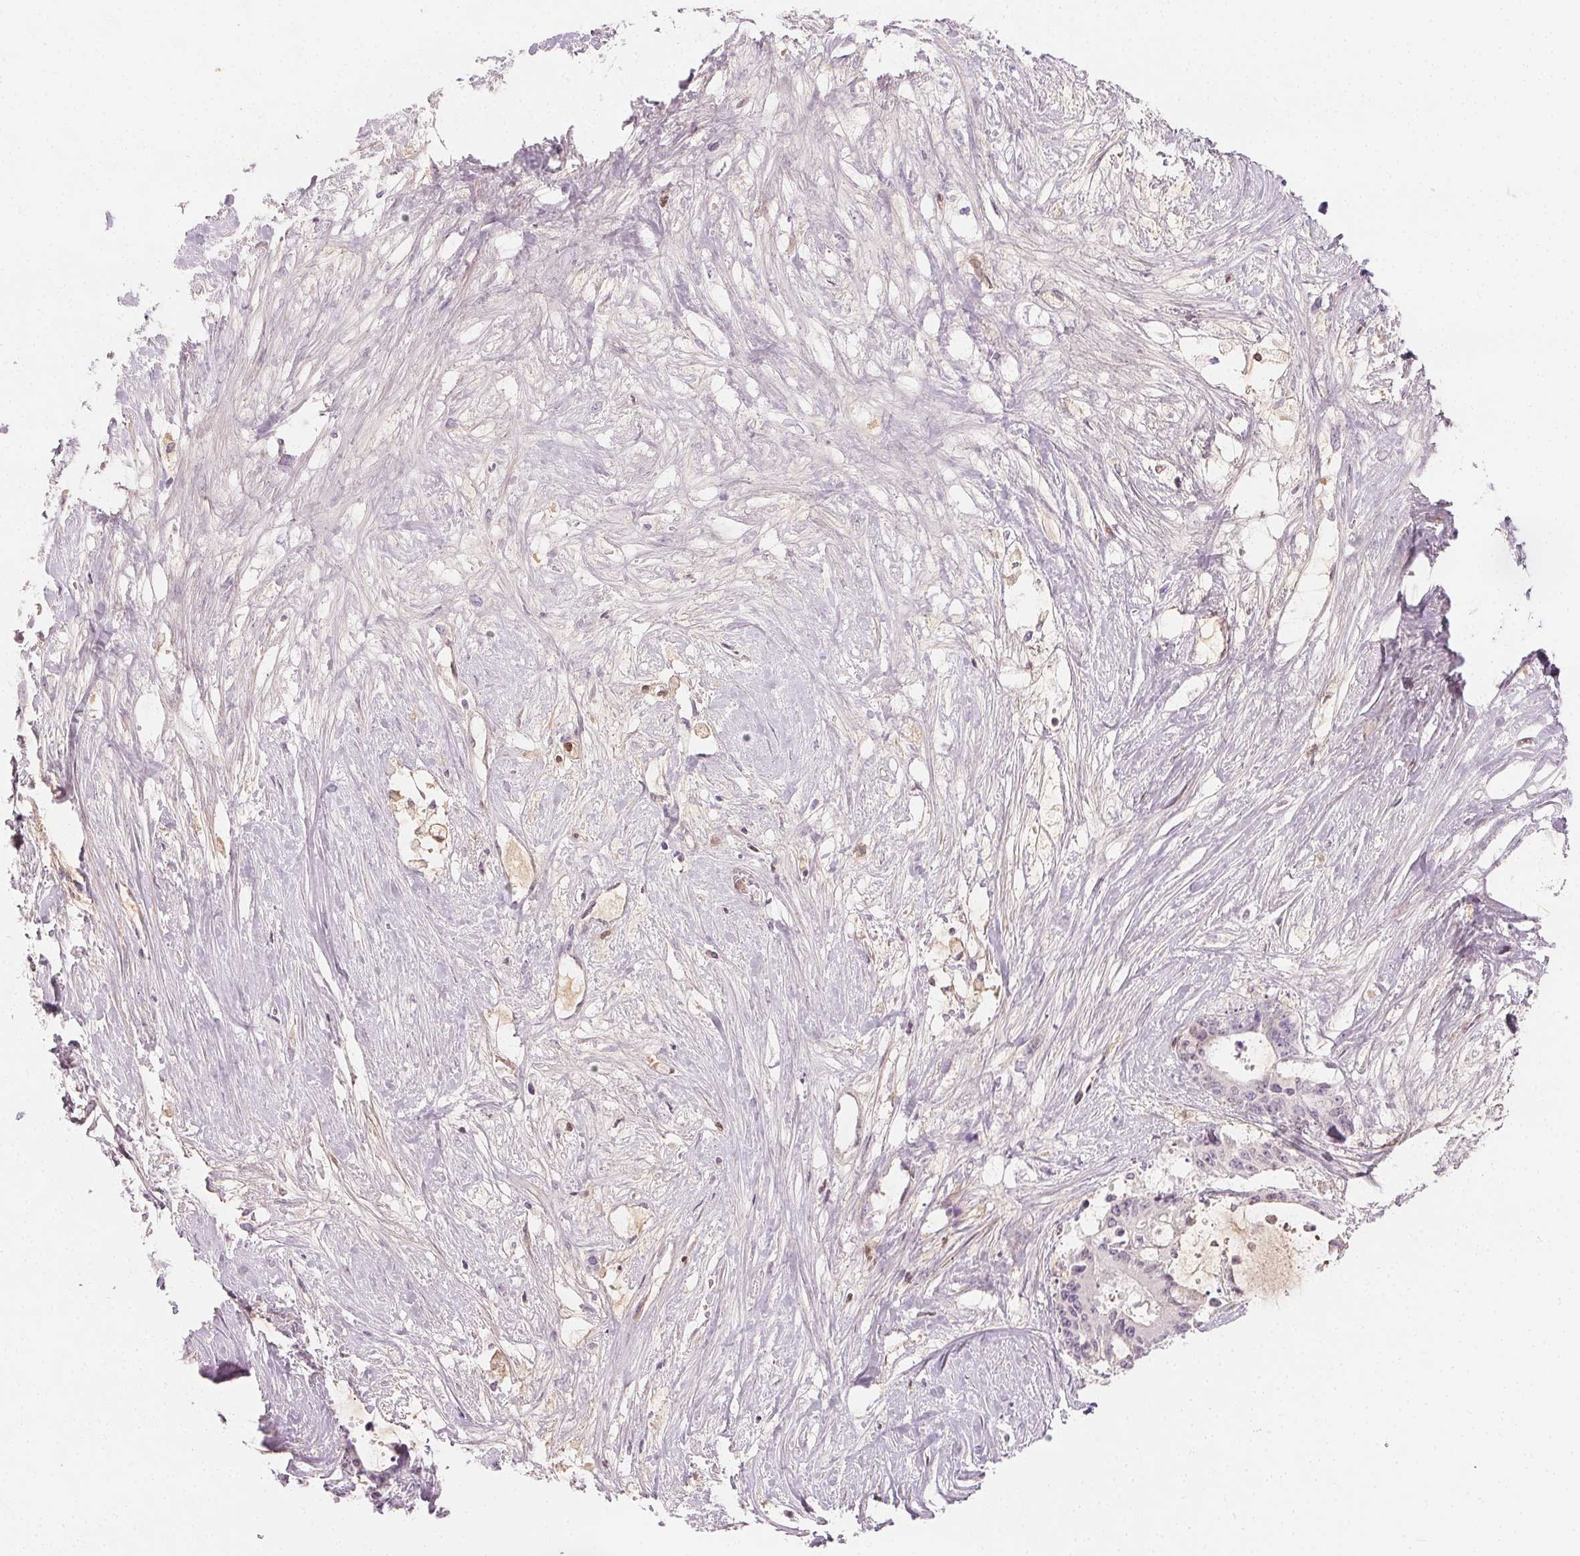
{"staining": {"intensity": "negative", "quantity": "none", "location": "none"}, "tissue": "liver cancer", "cell_type": "Tumor cells", "image_type": "cancer", "snomed": [{"axis": "morphology", "description": "Normal tissue, NOS"}, {"axis": "morphology", "description": "Cholangiocarcinoma"}, {"axis": "topography", "description": "Liver"}, {"axis": "topography", "description": "Peripheral nerve tissue"}], "caption": "DAB immunohistochemical staining of cholangiocarcinoma (liver) shows no significant staining in tumor cells. The staining is performed using DAB (3,3'-diaminobenzidine) brown chromogen with nuclei counter-stained in using hematoxylin.", "gene": "AFM", "patient": {"sex": "female", "age": 73}}